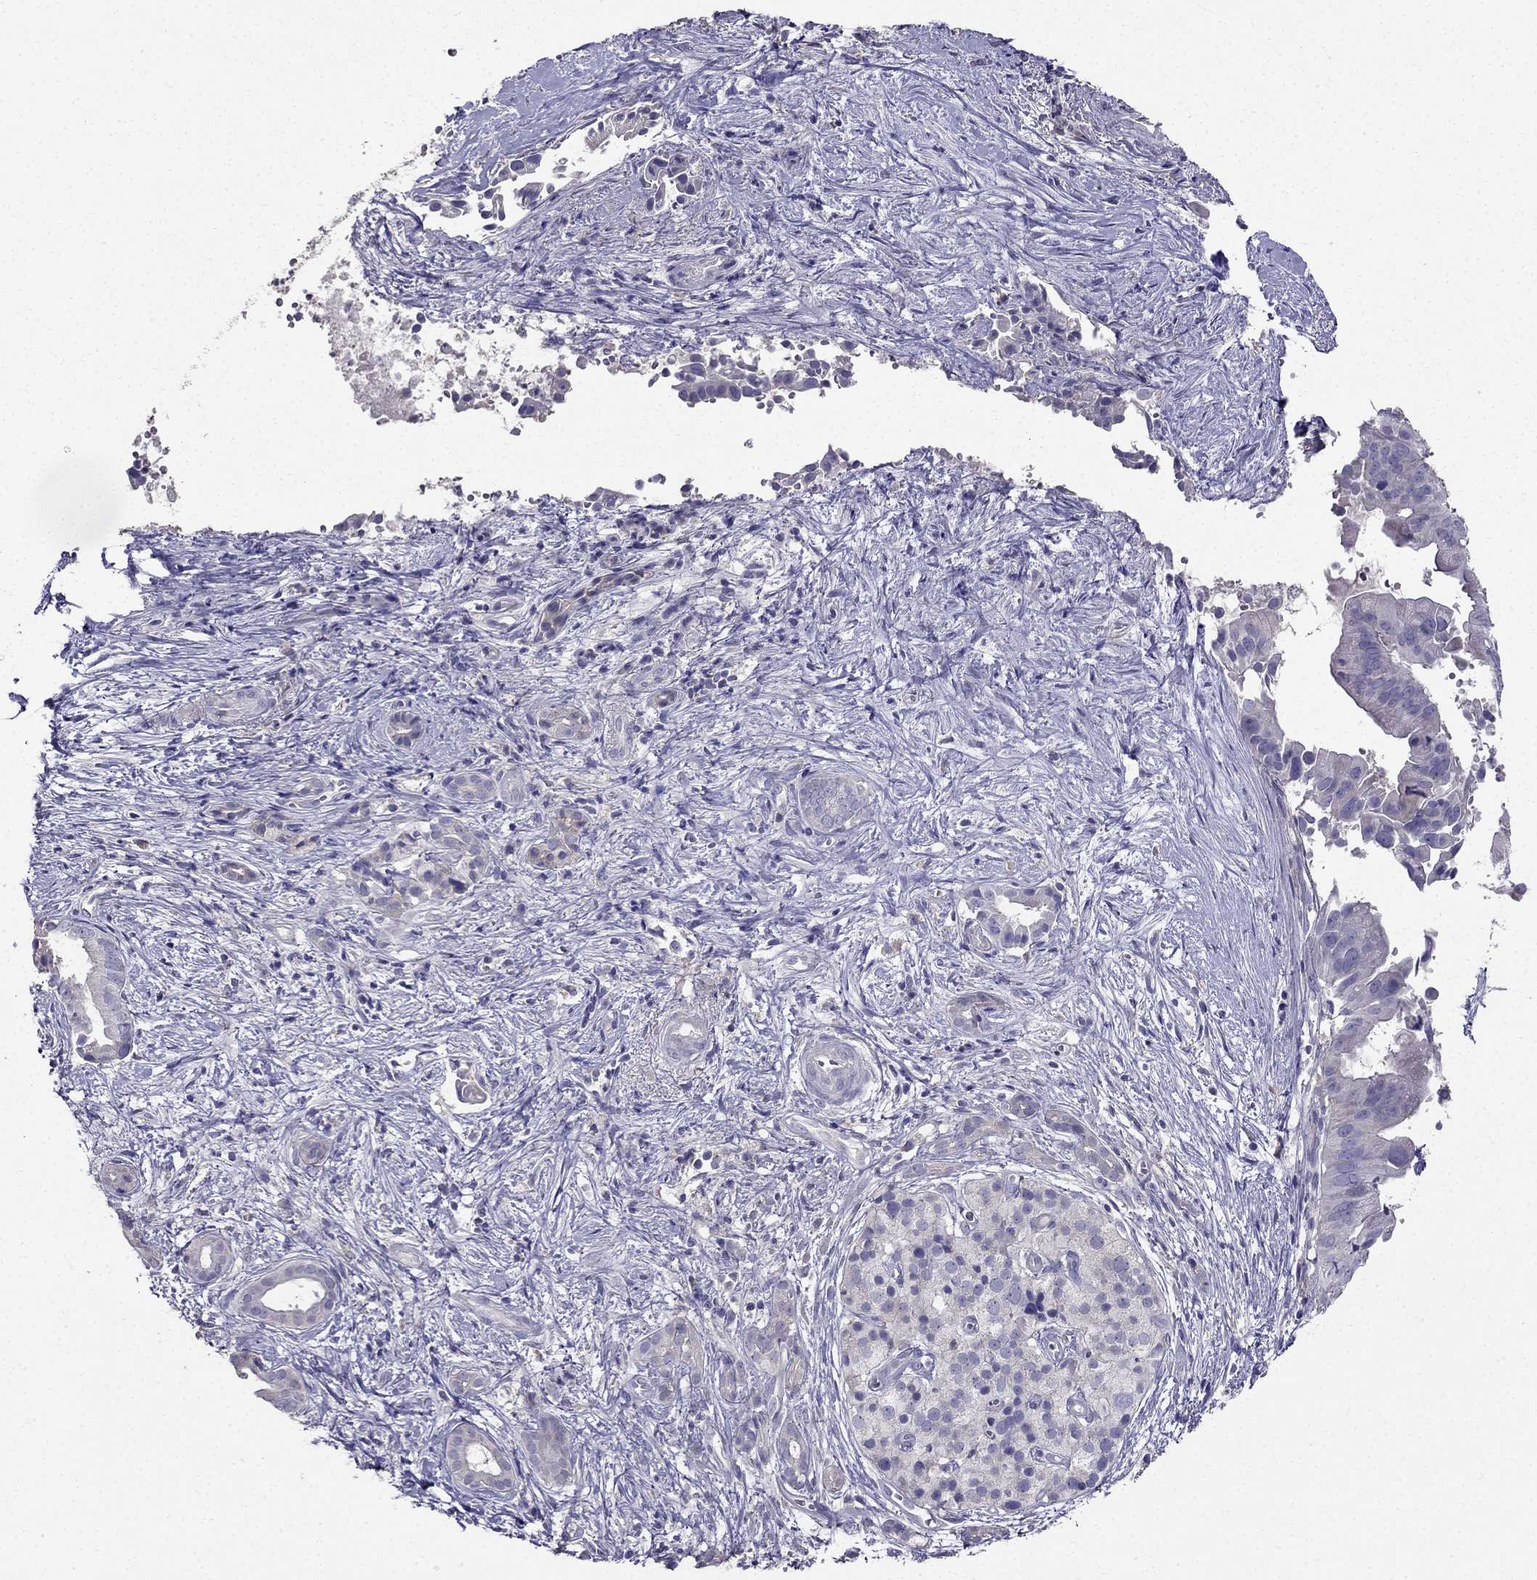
{"staining": {"intensity": "negative", "quantity": "none", "location": "none"}, "tissue": "pancreatic cancer", "cell_type": "Tumor cells", "image_type": "cancer", "snomed": [{"axis": "morphology", "description": "Adenocarcinoma, NOS"}, {"axis": "topography", "description": "Pancreas"}], "caption": "A histopathology image of pancreatic cancer (adenocarcinoma) stained for a protein displays no brown staining in tumor cells. The staining is performed using DAB brown chromogen with nuclei counter-stained in using hematoxylin.", "gene": "AS3MT", "patient": {"sex": "male", "age": 61}}